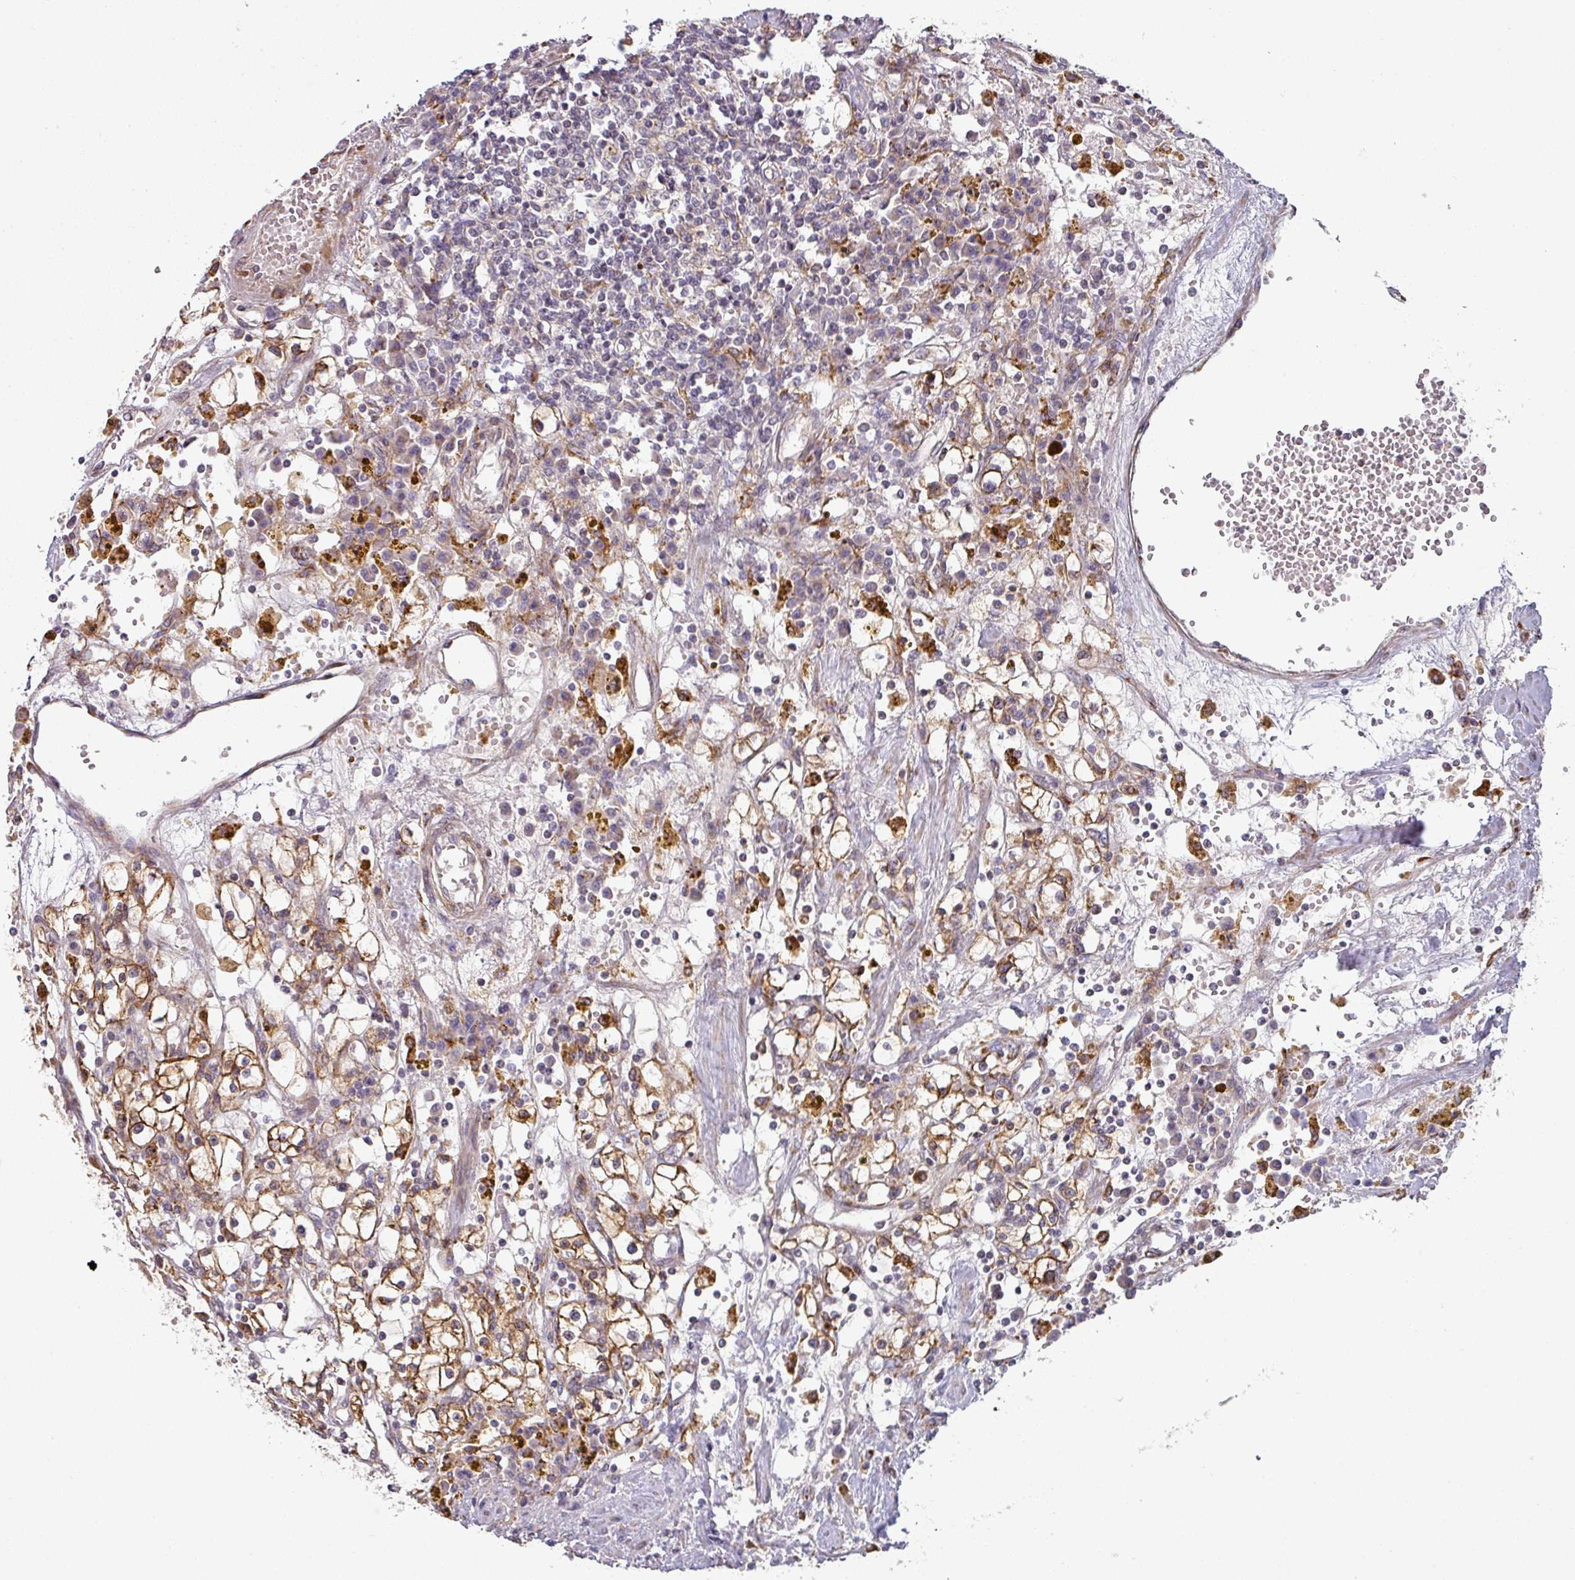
{"staining": {"intensity": "strong", "quantity": ">75%", "location": "cytoplasmic/membranous"}, "tissue": "renal cancer", "cell_type": "Tumor cells", "image_type": "cancer", "snomed": [{"axis": "morphology", "description": "Adenocarcinoma, NOS"}, {"axis": "topography", "description": "Kidney"}], "caption": "Renal cancer (adenocarcinoma) stained with IHC displays strong cytoplasmic/membranous positivity in about >75% of tumor cells.", "gene": "ZNF268", "patient": {"sex": "male", "age": 56}}